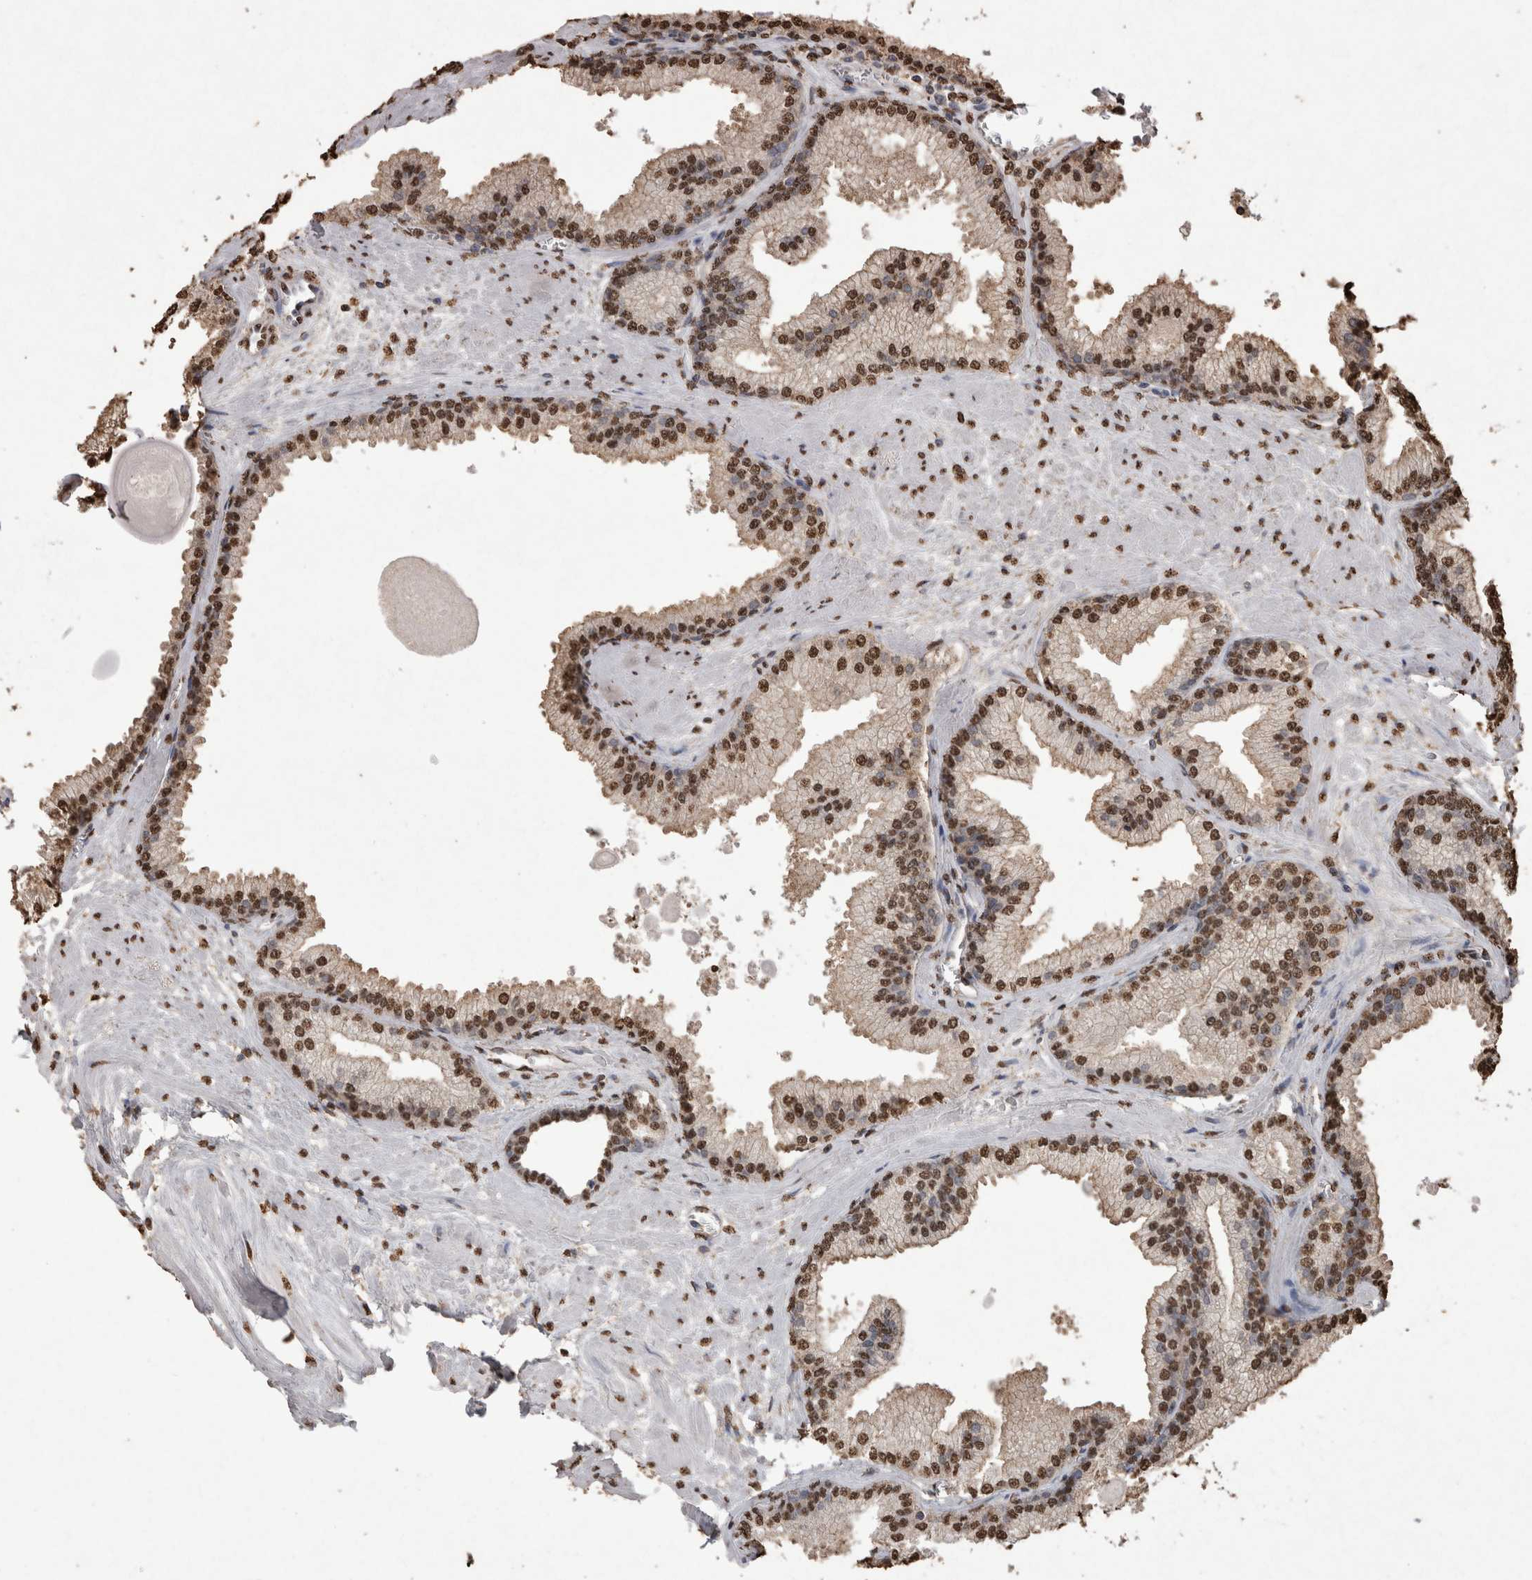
{"staining": {"intensity": "moderate", "quantity": ">75%", "location": "nuclear"}, "tissue": "prostate cancer", "cell_type": "Tumor cells", "image_type": "cancer", "snomed": [{"axis": "morphology", "description": "Adenocarcinoma, Low grade"}, {"axis": "topography", "description": "Prostate"}], "caption": "High-magnification brightfield microscopy of prostate adenocarcinoma (low-grade) stained with DAB (brown) and counterstained with hematoxylin (blue). tumor cells exhibit moderate nuclear expression is appreciated in about>75% of cells.", "gene": "POU5F1", "patient": {"sex": "male", "age": 59}}